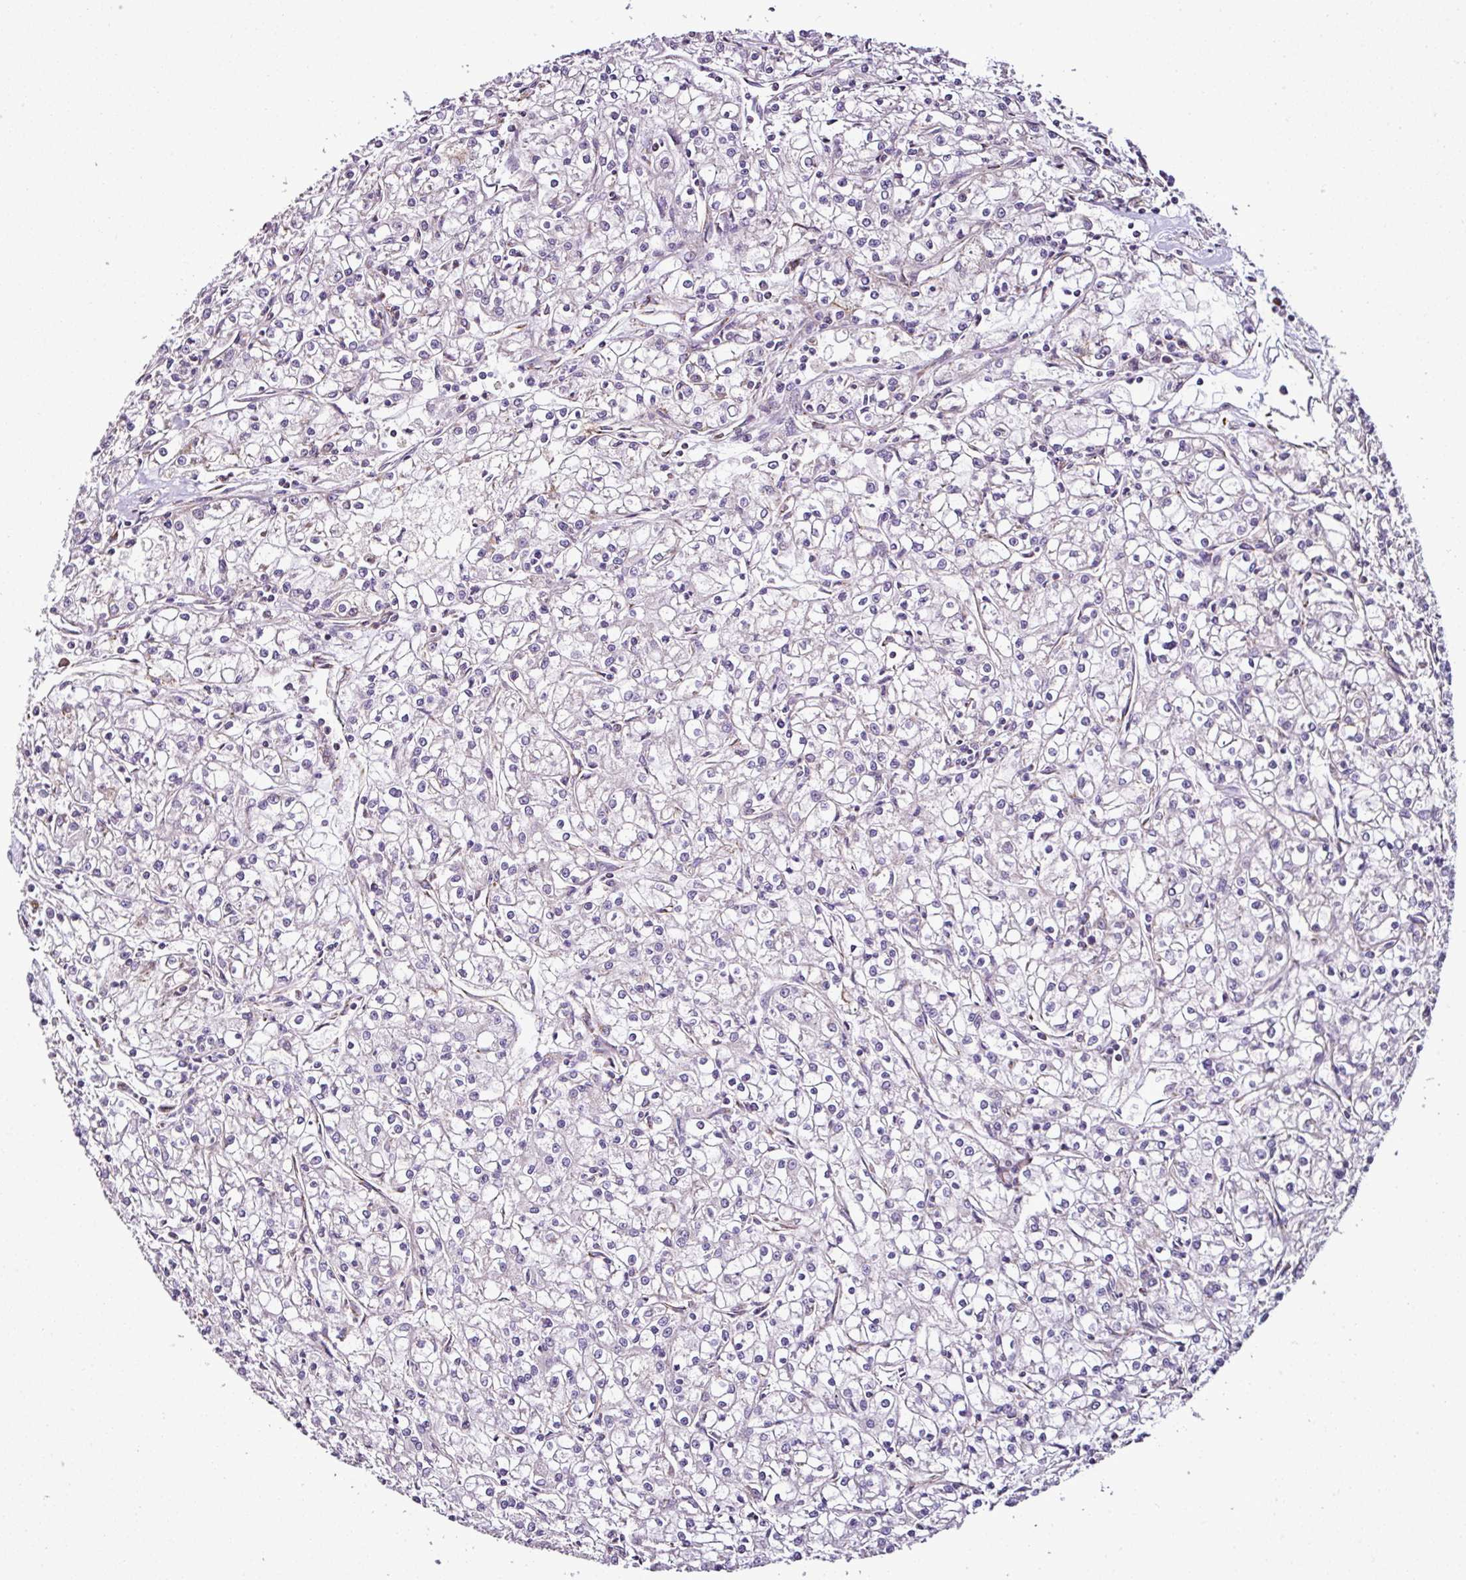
{"staining": {"intensity": "negative", "quantity": "none", "location": "none"}, "tissue": "renal cancer", "cell_type": "Tumor cells", "image_type": "cancer", "snomed": [{"axis": "morphology", "description": "Adenocarcinoma, NOS"}, {"axis": "topography", "description": "Kidney"}], "caption": "DAB immunohistochemical staining of renal adenocarcinoma demonstrates no significant expression in tumor cells.", "gene": "DPAGT1", "patient": {"sex": "female", "age": 59}}